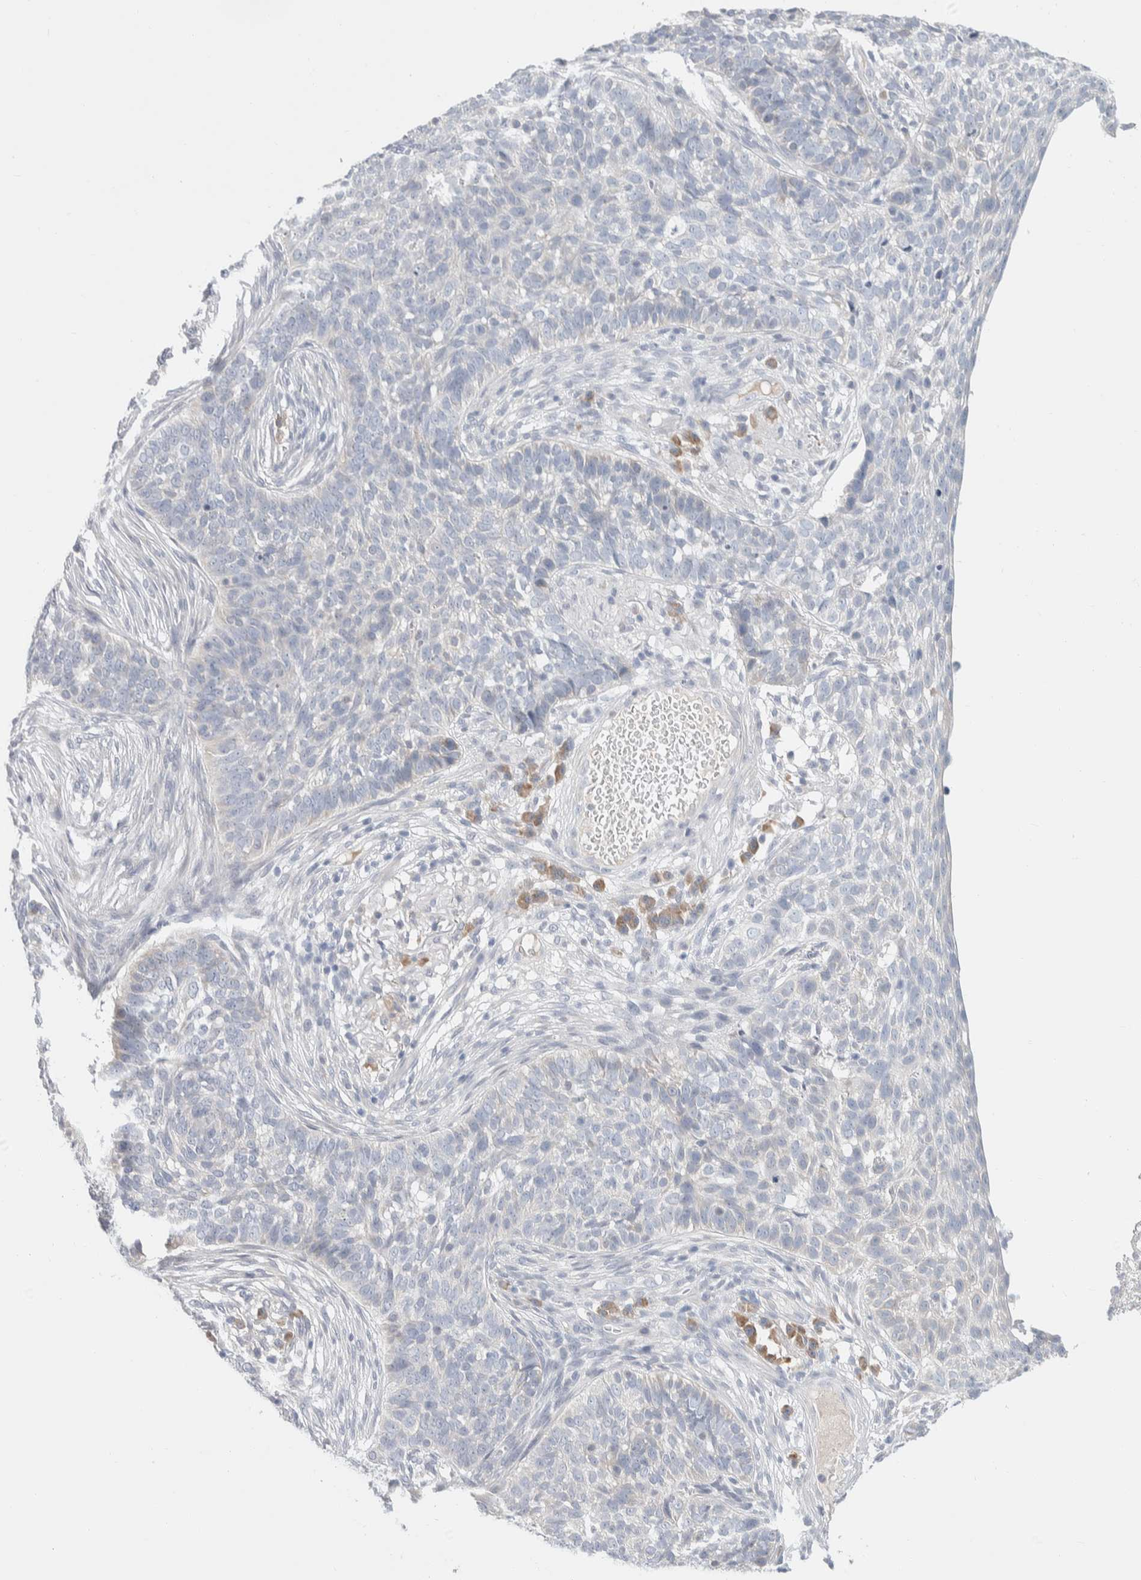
{"staining": {"intensity": "negative", "quantity": "none", "location": "none"}, "tissue": "skin cancer", "cell_type": "Tumor cells", "image_type": "cancer", "snomed": [{"axis": "morphology", "description": "Basal cell carcinoma"}, {"axis": "topography", "description": "Skin"}], "caption": "Histopathology image shows no protein expression in tumor cells of skin cancer tissue. (Stains: DAB (3,3'-diaminobenzidine) immunohistochemistry (IHC) with hematoxylin counter stain, Microscopy: brightfield microscopy at high magnification).", "gene": "RUSF1", "patient": {"sex": "male", "age": 85}}